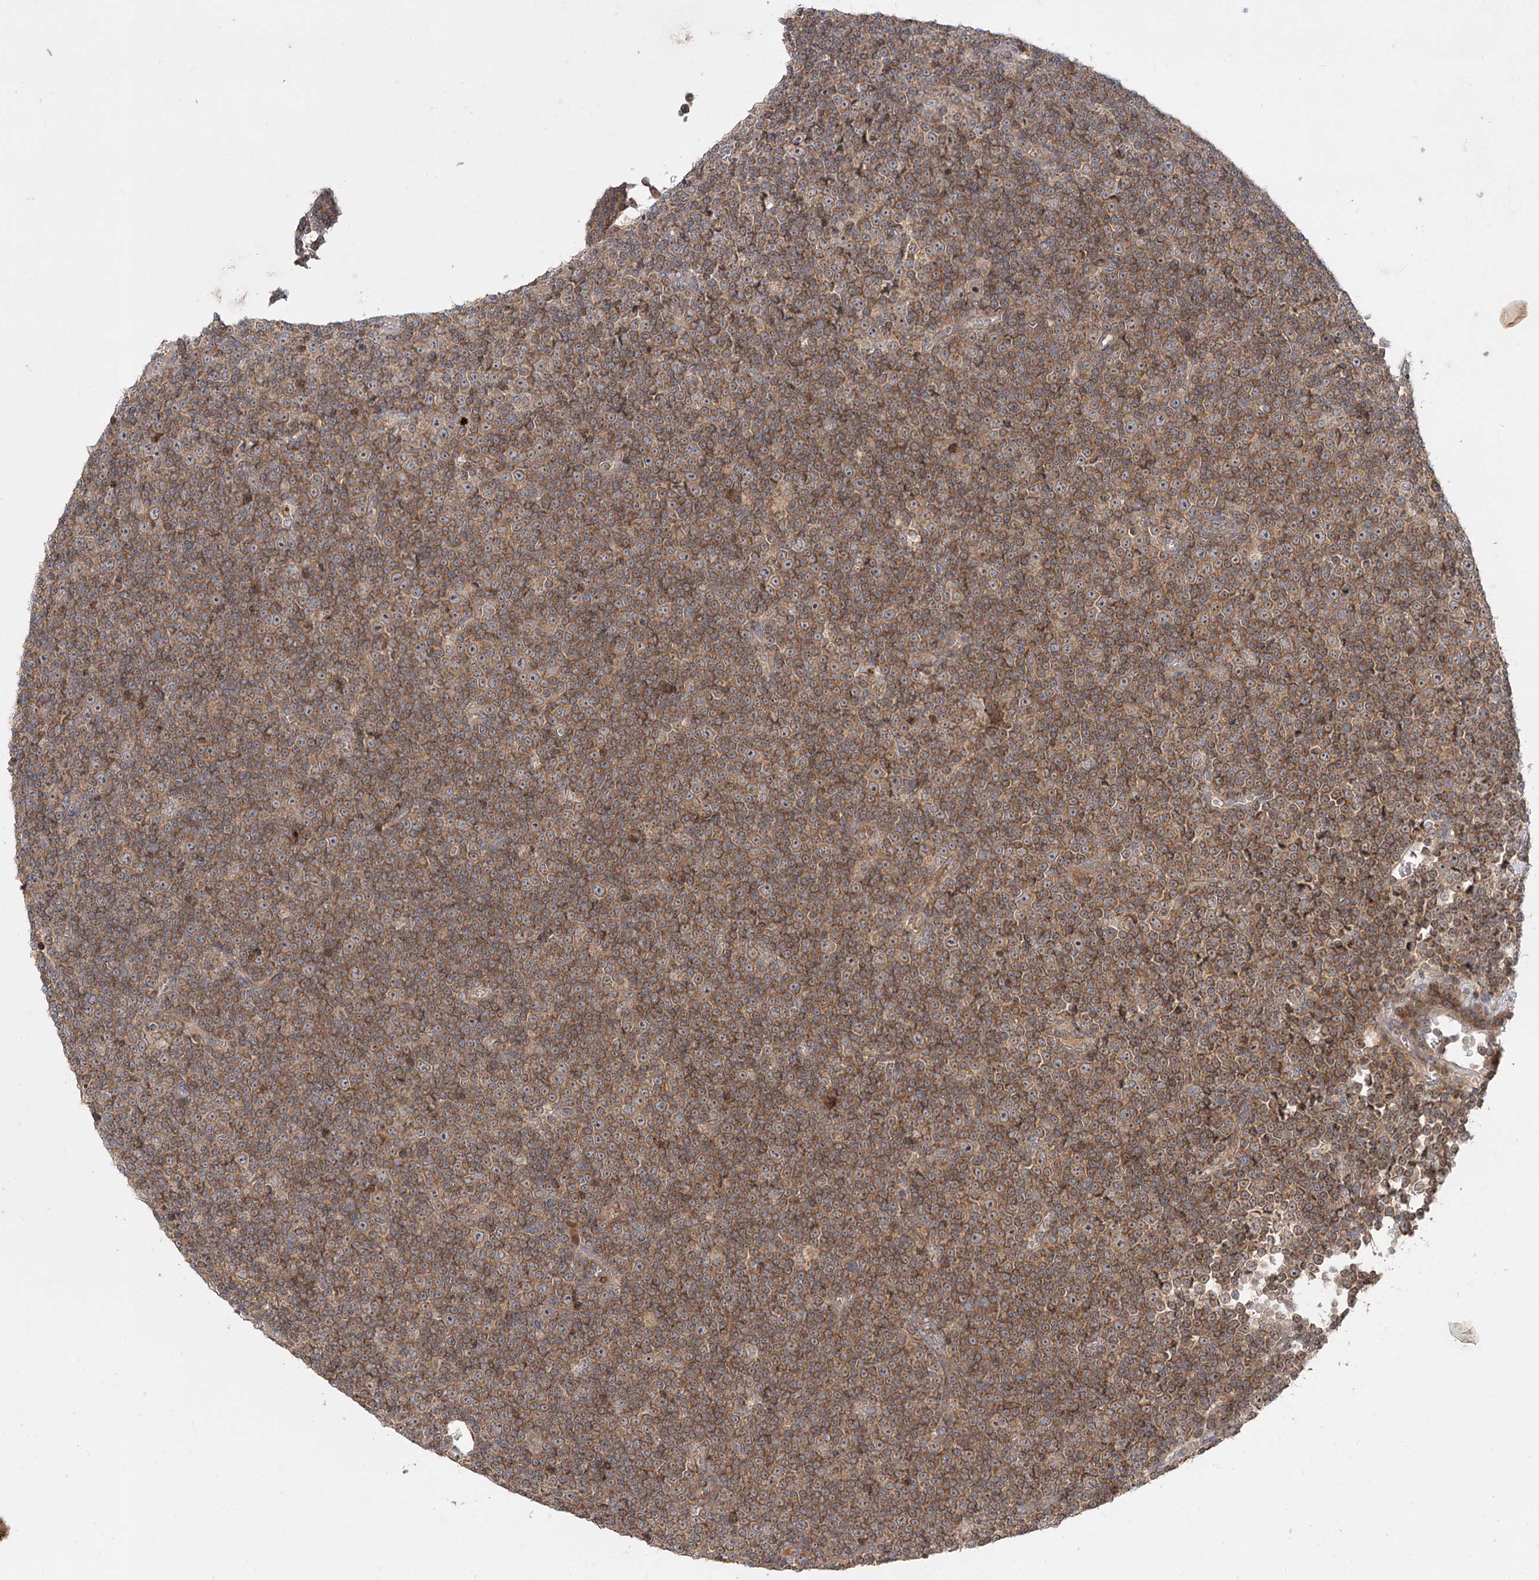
{"staining": {"intensity": "moderate", "quantity": ">75%", "location": "cytoplasmic/membranous,nuclear"}, "tissue": "lymphoma", "cell_type": "Tumor cells", "image_type": "cancer", "snomed": [{"axis": "morphology", "description": "Malignant lymphoma, non-Hodgkin's type, Low grade"}, {"axis": "topography", "description": "Lymph node"}], "caption": "Immunohistochemistry (IHC) histopathology image of human lymphoma stained for a protein (brown), which shows medium levels of moderate cytoplasmic/membranous and nuclear expression in about >75% of tumor cells.", "gene": "RAPGEF6", "patient": {"sex": "female", "age": 67}}